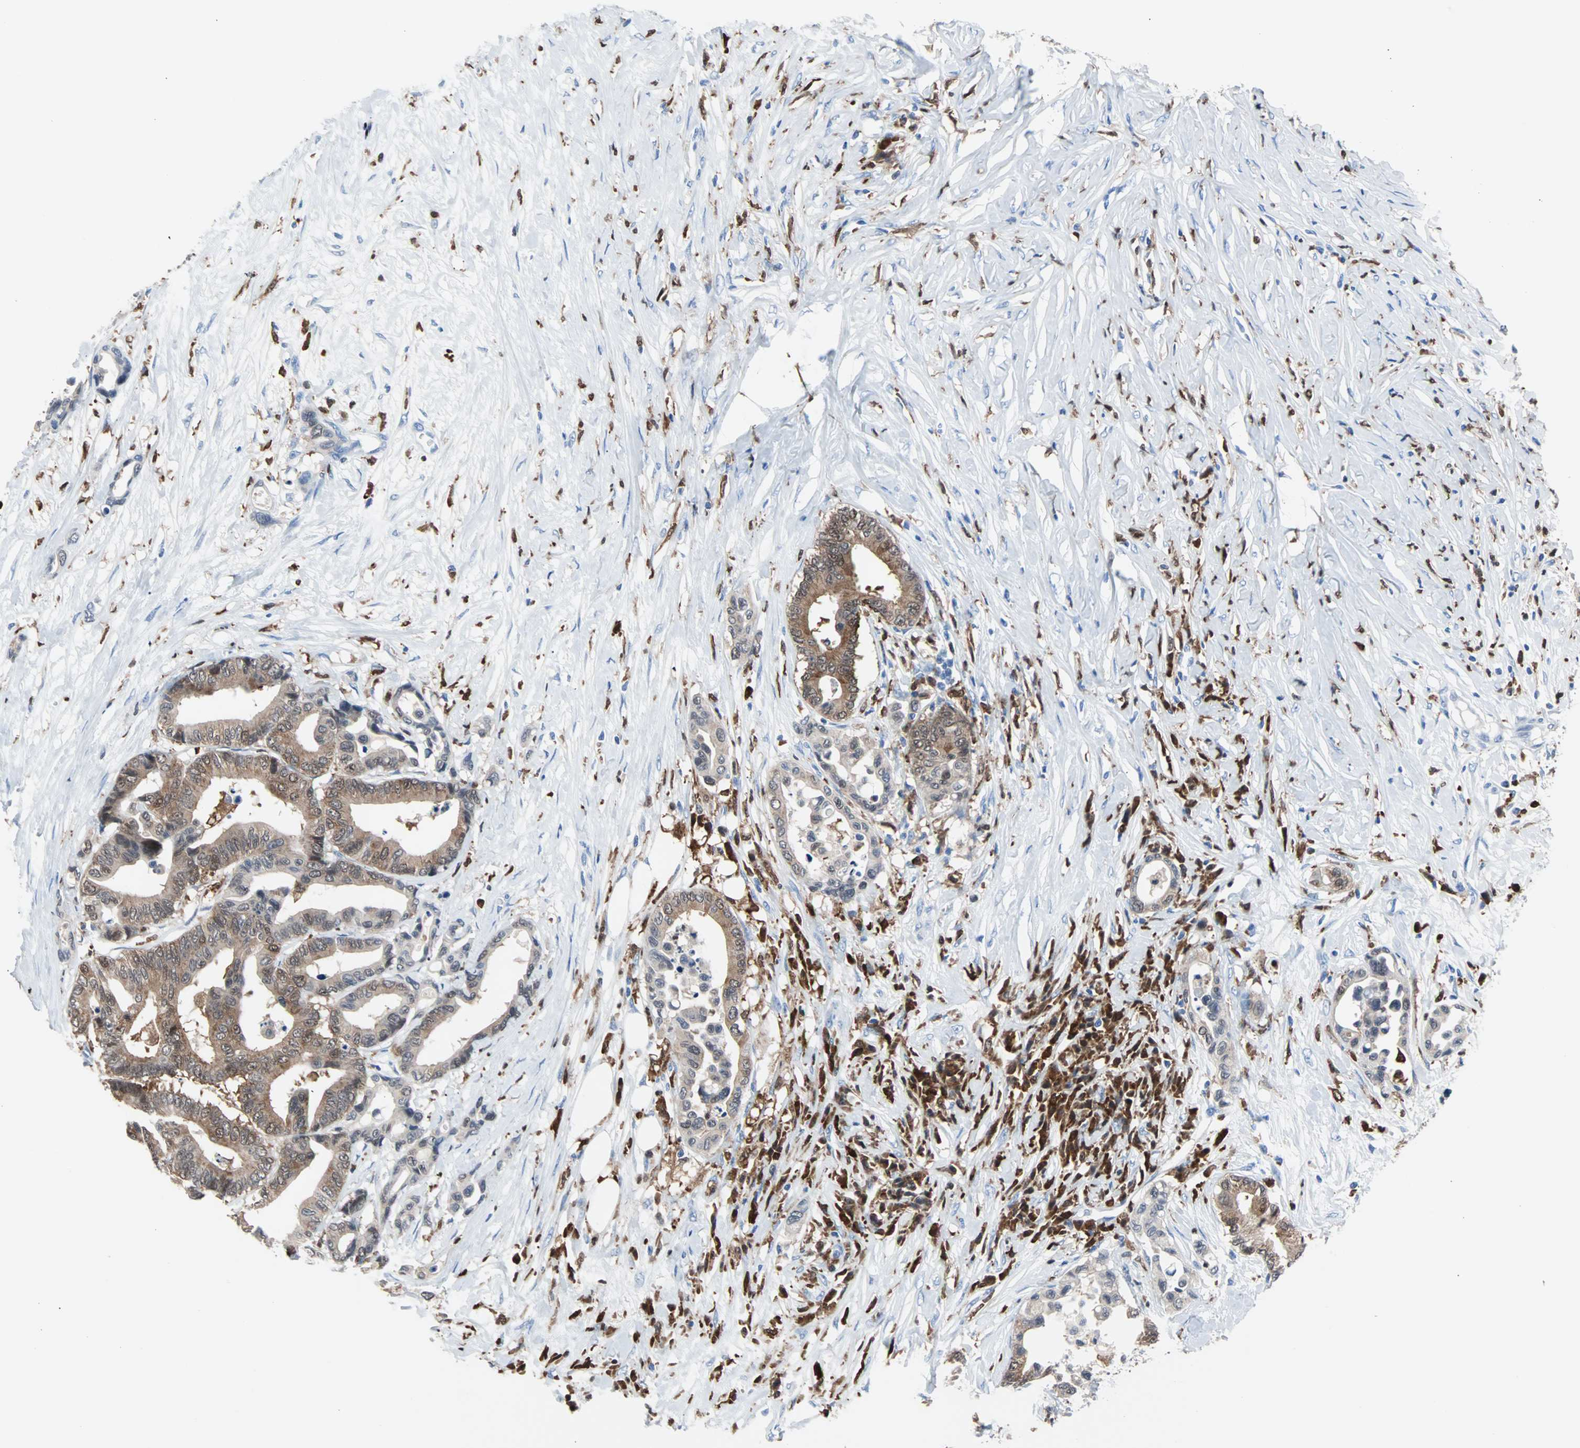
{"staining": {"intensity": "strong", "quantity": ">75%", "location": "cytoplasmic/membranous"}, "tissue": "colorectal cancer", "cell_type": "Tumor cells", "image_type": "cancer", "snomed": [{"axis": "morphology", "description": "Normal tissue, NOS"}, {"axis": "morphology", "description": "Adenocarcinoma, NOS"}, {"axis": "topography", "description": "Colon"}], "caption": "Protein expression analysis of colorectal cancer demonstrates strong cytoplasmic/membranous positivity in approximately >75% of tumor cells. The staining was performed using DAB to visualize the protein expression in brown, while the nuclei were stained in blue with hematoxylin (Magnification: 20x).", "gene": "SYK", "patient": {"sex": "male", "age": 82}}